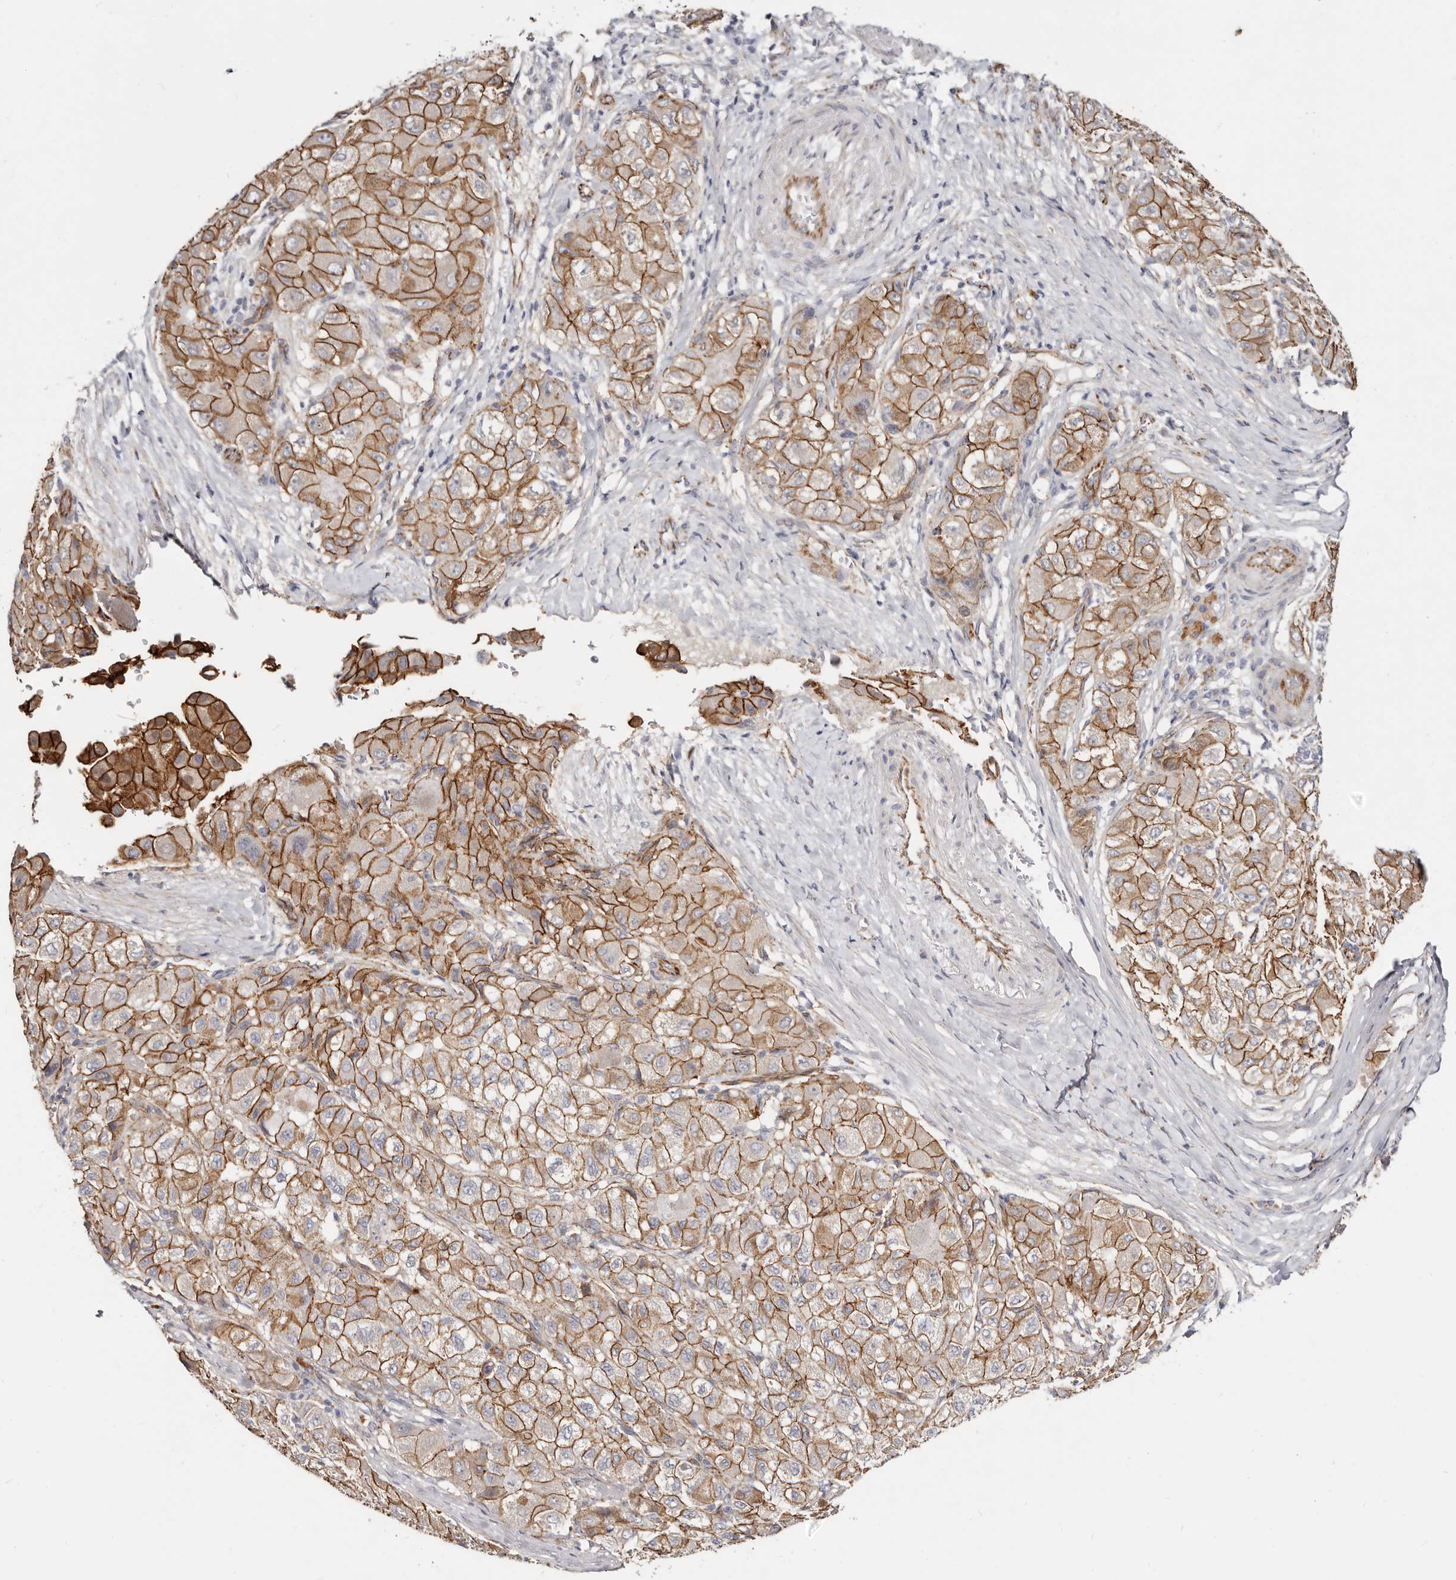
{"staining": {"intensity": "strong", "quantity": ">75%", "location": "cytoplasmic/membranous"}, "tissue": "liver cancer", "cell_type": "Tumor cells", "image_type": "cancer", "snomed": [{"axis": "morphology", "description": "Carcinoma, Hepatocellular, NOS"}, {"axis": "topography", "description": "Liver"}], "caption": "High-magnification brightfield microscopy of hepatocellular carcinoma (liver) stained with DAB (3,3'-diaminobenzidine) (brown) and counterstained with hematoxylin (blue). tumor cells exhibit strong cytoplasmic/membranous positivity is appreciated in about>75% of cells.", "gene": "CTNNB1", "patient": {"sex": "male", "age": 80}}